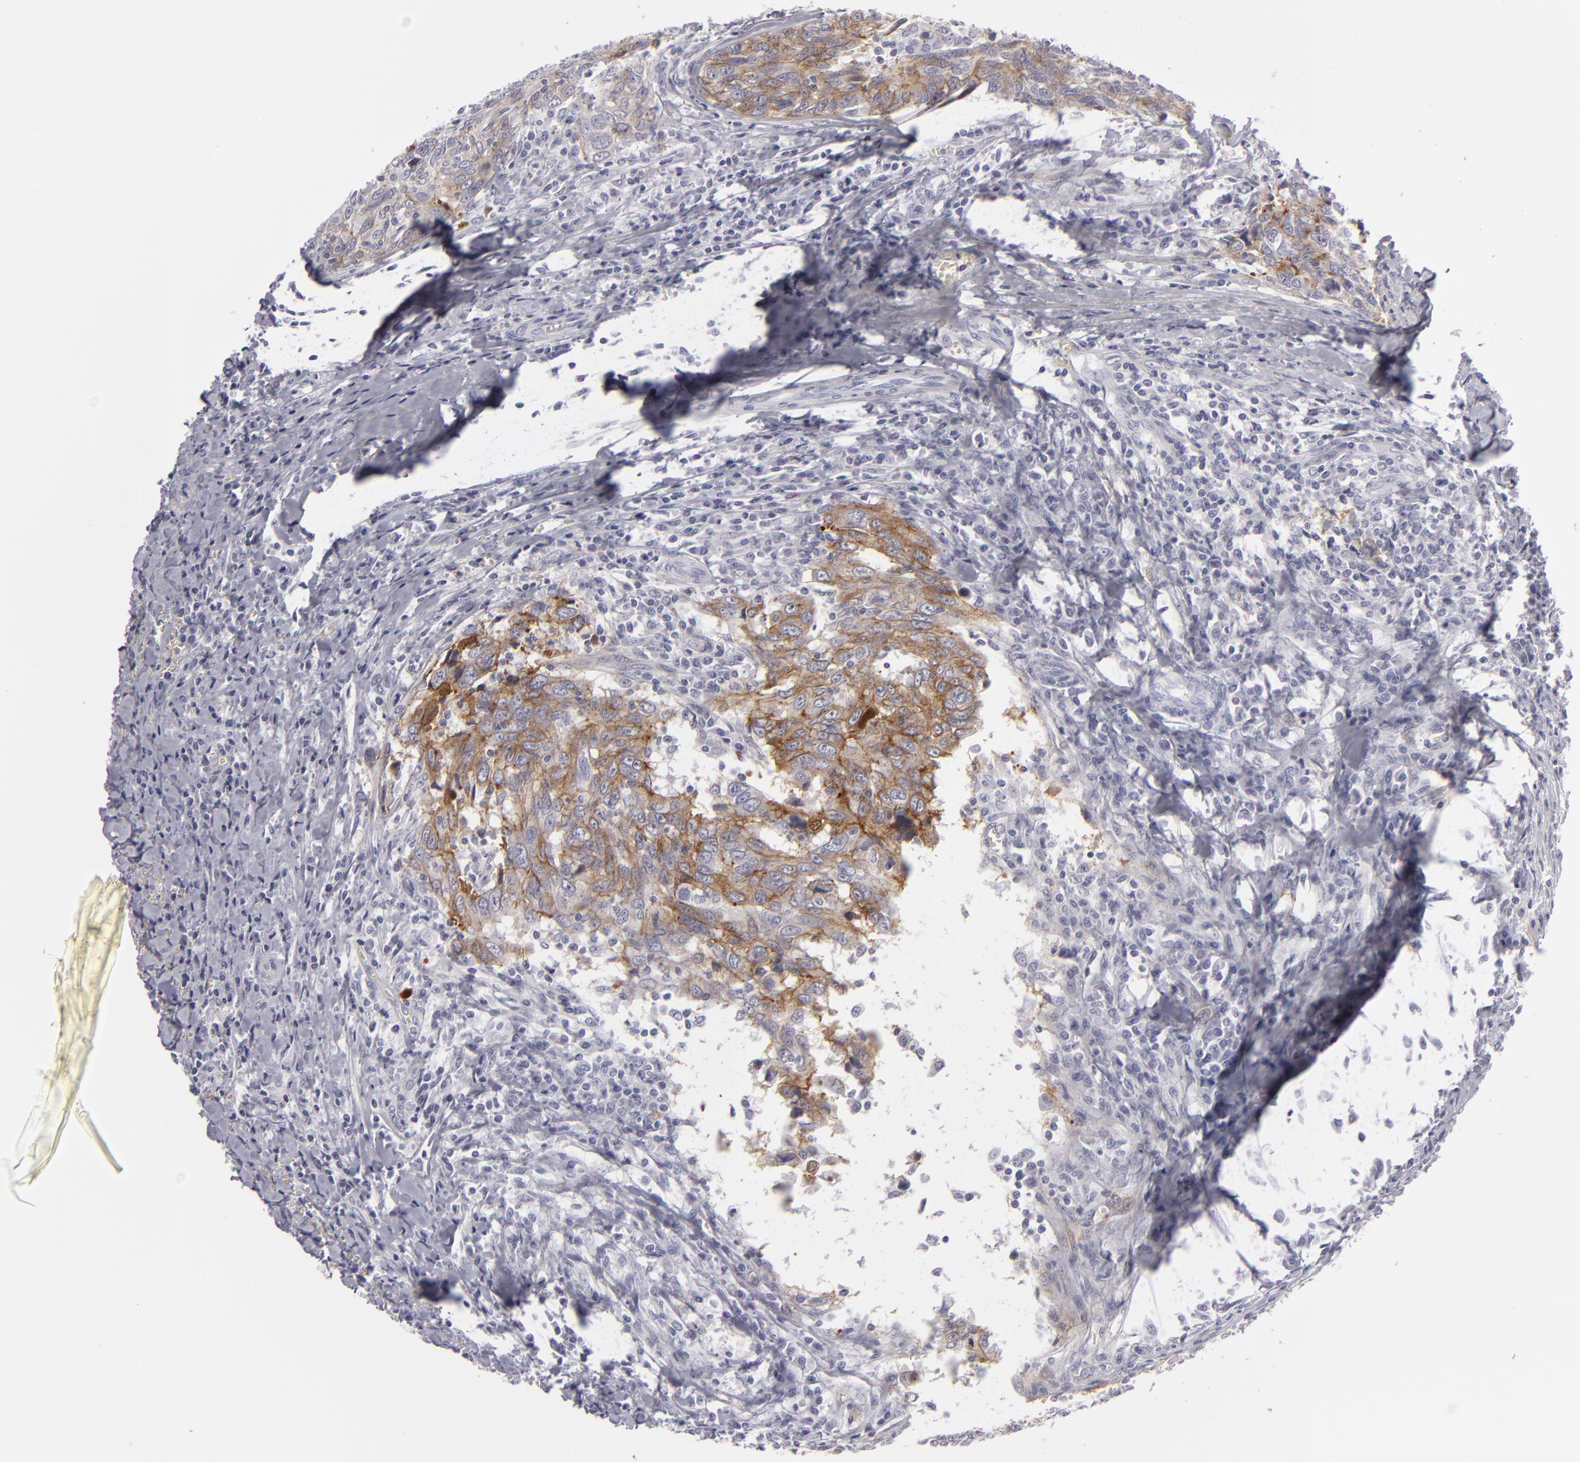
{"staining": {"intensity": "moderate", "quantity": "25%-75%", "location": "cytoplasmic/membranous"}, "tissue": "breast cancer", "cell_type": "Tumor cells", "image_type": "cancer", "snomed": [{"axis": "morphology", "description": "Duct carcinoma"}, {"axis": "topography", "description": "Breast"}], "caption": "Immunohistochemical staining of breast cancer (intraductal carcinoma) displays moderate cytoplasmic/membranous protein staining in about 25%-75% of tumor cells.", "gene": "JUP", "patient": {"sex": "female", "age": 50}}